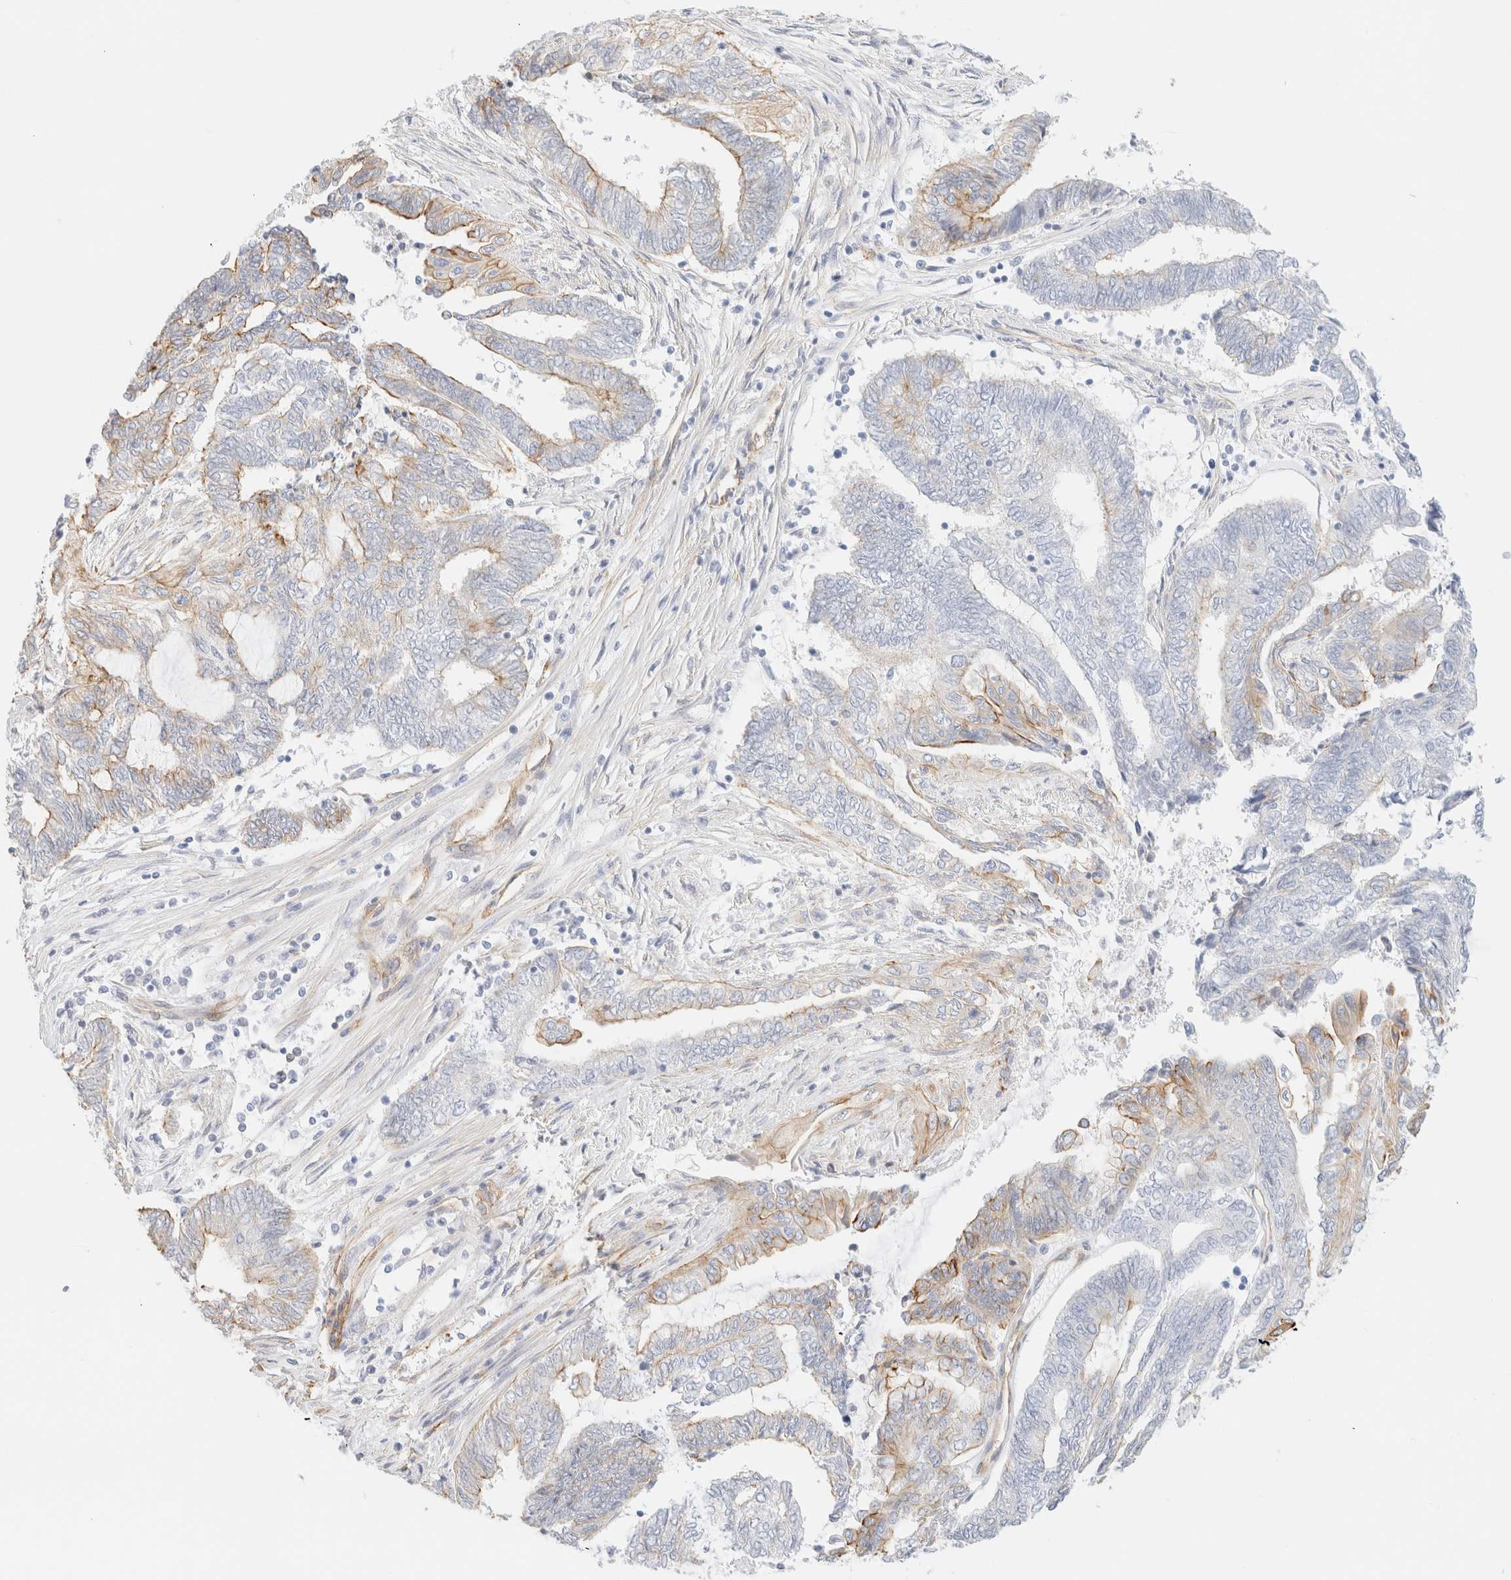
{"staining": {"intensity": "moderate", "quantity": "25%-75%", "location": "cytoplasmic/membranous"}, "tissue": "endometrial cancer", "cell_type": "Tumor cells", "image_type": "cancer", "snomed": [{"axis": "morphology", "description": "Adenocarcinoma, NOS"}, {"axis": "topography", "description": "Uterus"}, {"axis": "topography", "description": "Endometrium"}], "caption": "IHC of endometrial cancer (adenocarcinoma) shows medium levels of moderate cytoplasmic/membranous positivity in approximately 25%-75% of tumor cells. (Brightfield microscopy of DAB IHC at high magnification).", "gene": "CYB5R4", "patient": {"sex": "female", "age": 70}}